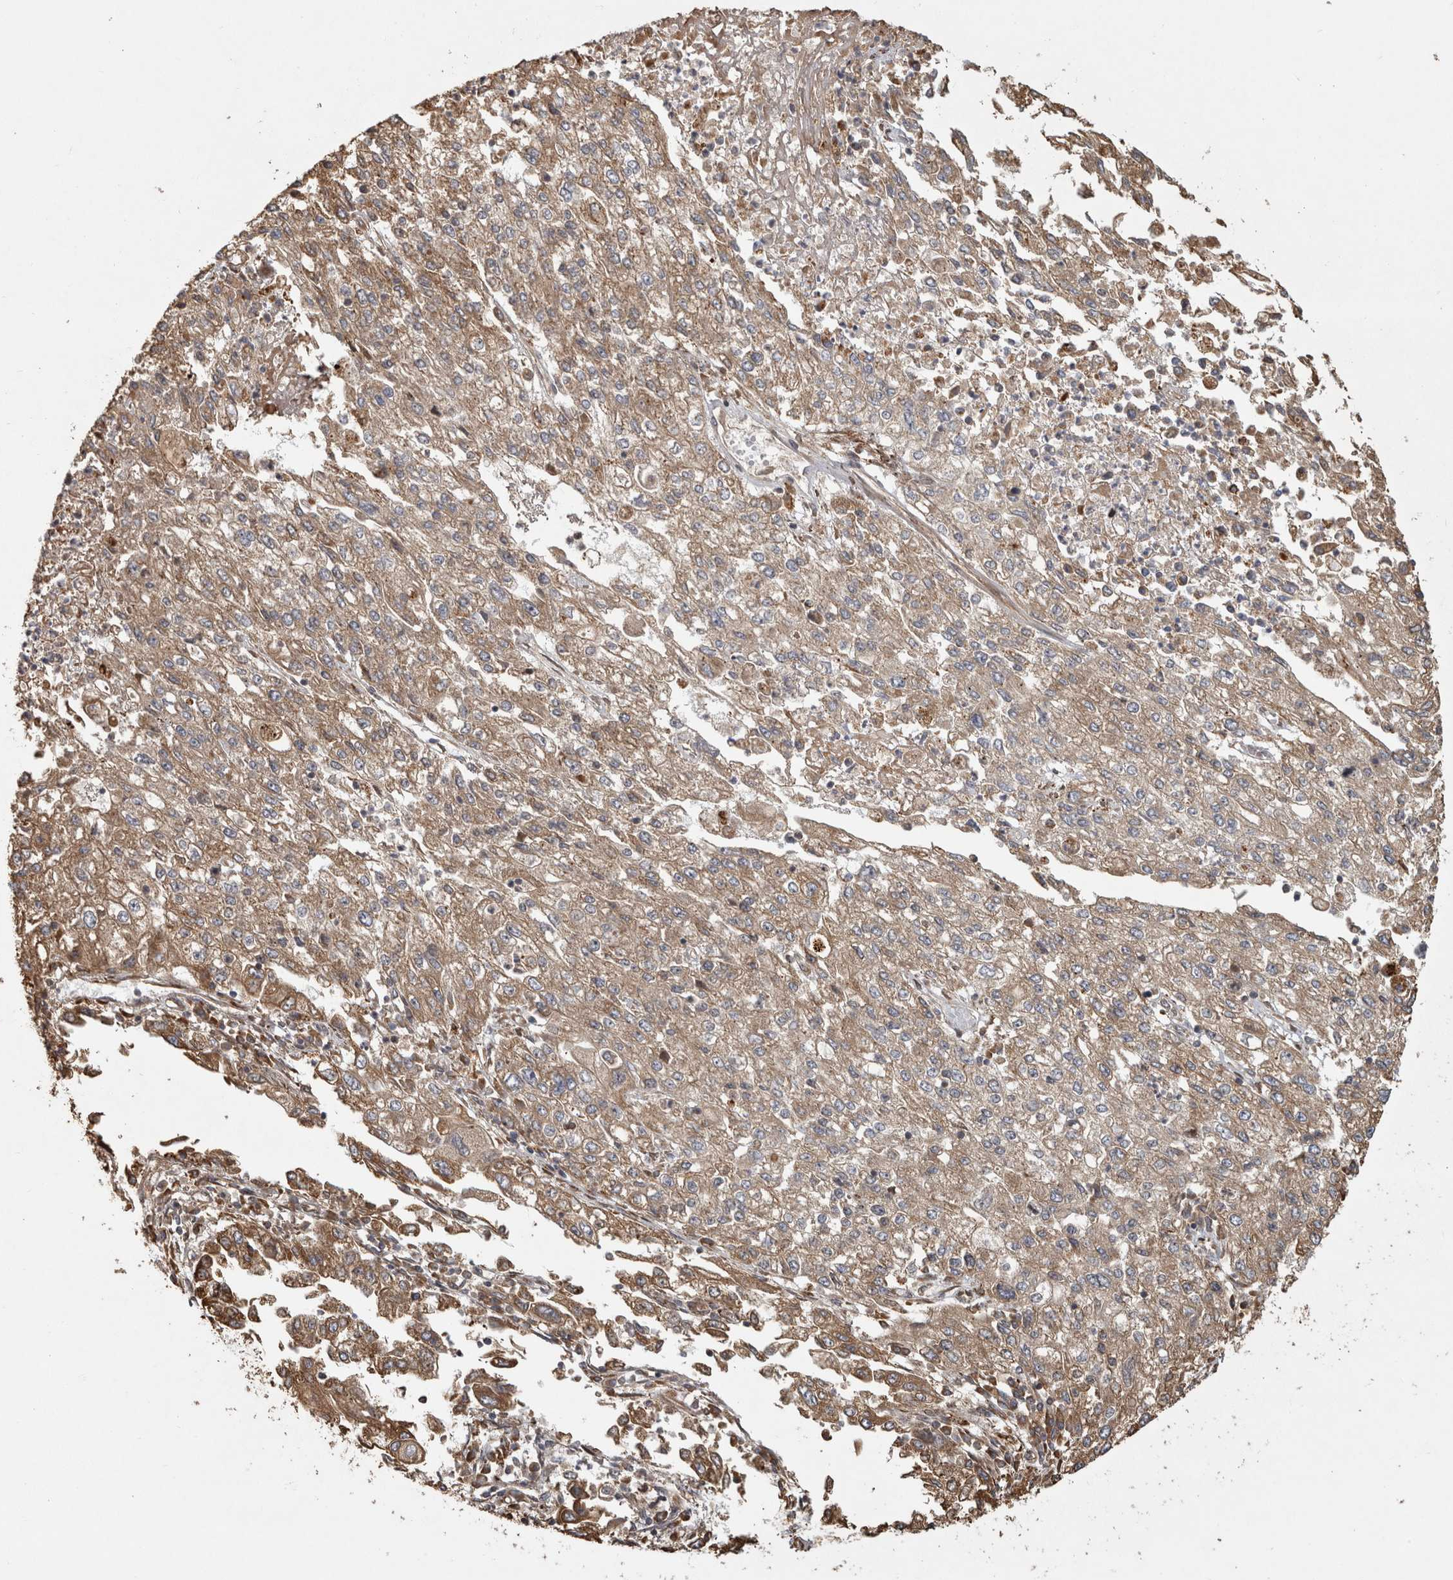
{"staining": {"intensity": "moderate", "quantity": "25%-75%", "location": "cytoplasmic/membranous"}, "tissue": "endometrial cancer", "cell_type": "Tumor cells", "image_type": "cancer", "snomed": [{"axis": "morphology", "description": "Adenocarcinoma, NOS"}, {"axis": "topography", "description": "Endometrium"}], "caption": "Adenocarcinoma (endometrial) stained for a protein demonstrates moderate cytoplasmic/membranous positivity in tumor cells. (DAB (3,3'-diaminobenzidine) IHC with brightfield microscopy, high magnification).", "gene": "CAMSAP2", "patient": {"sex": "female", "age": 49}}